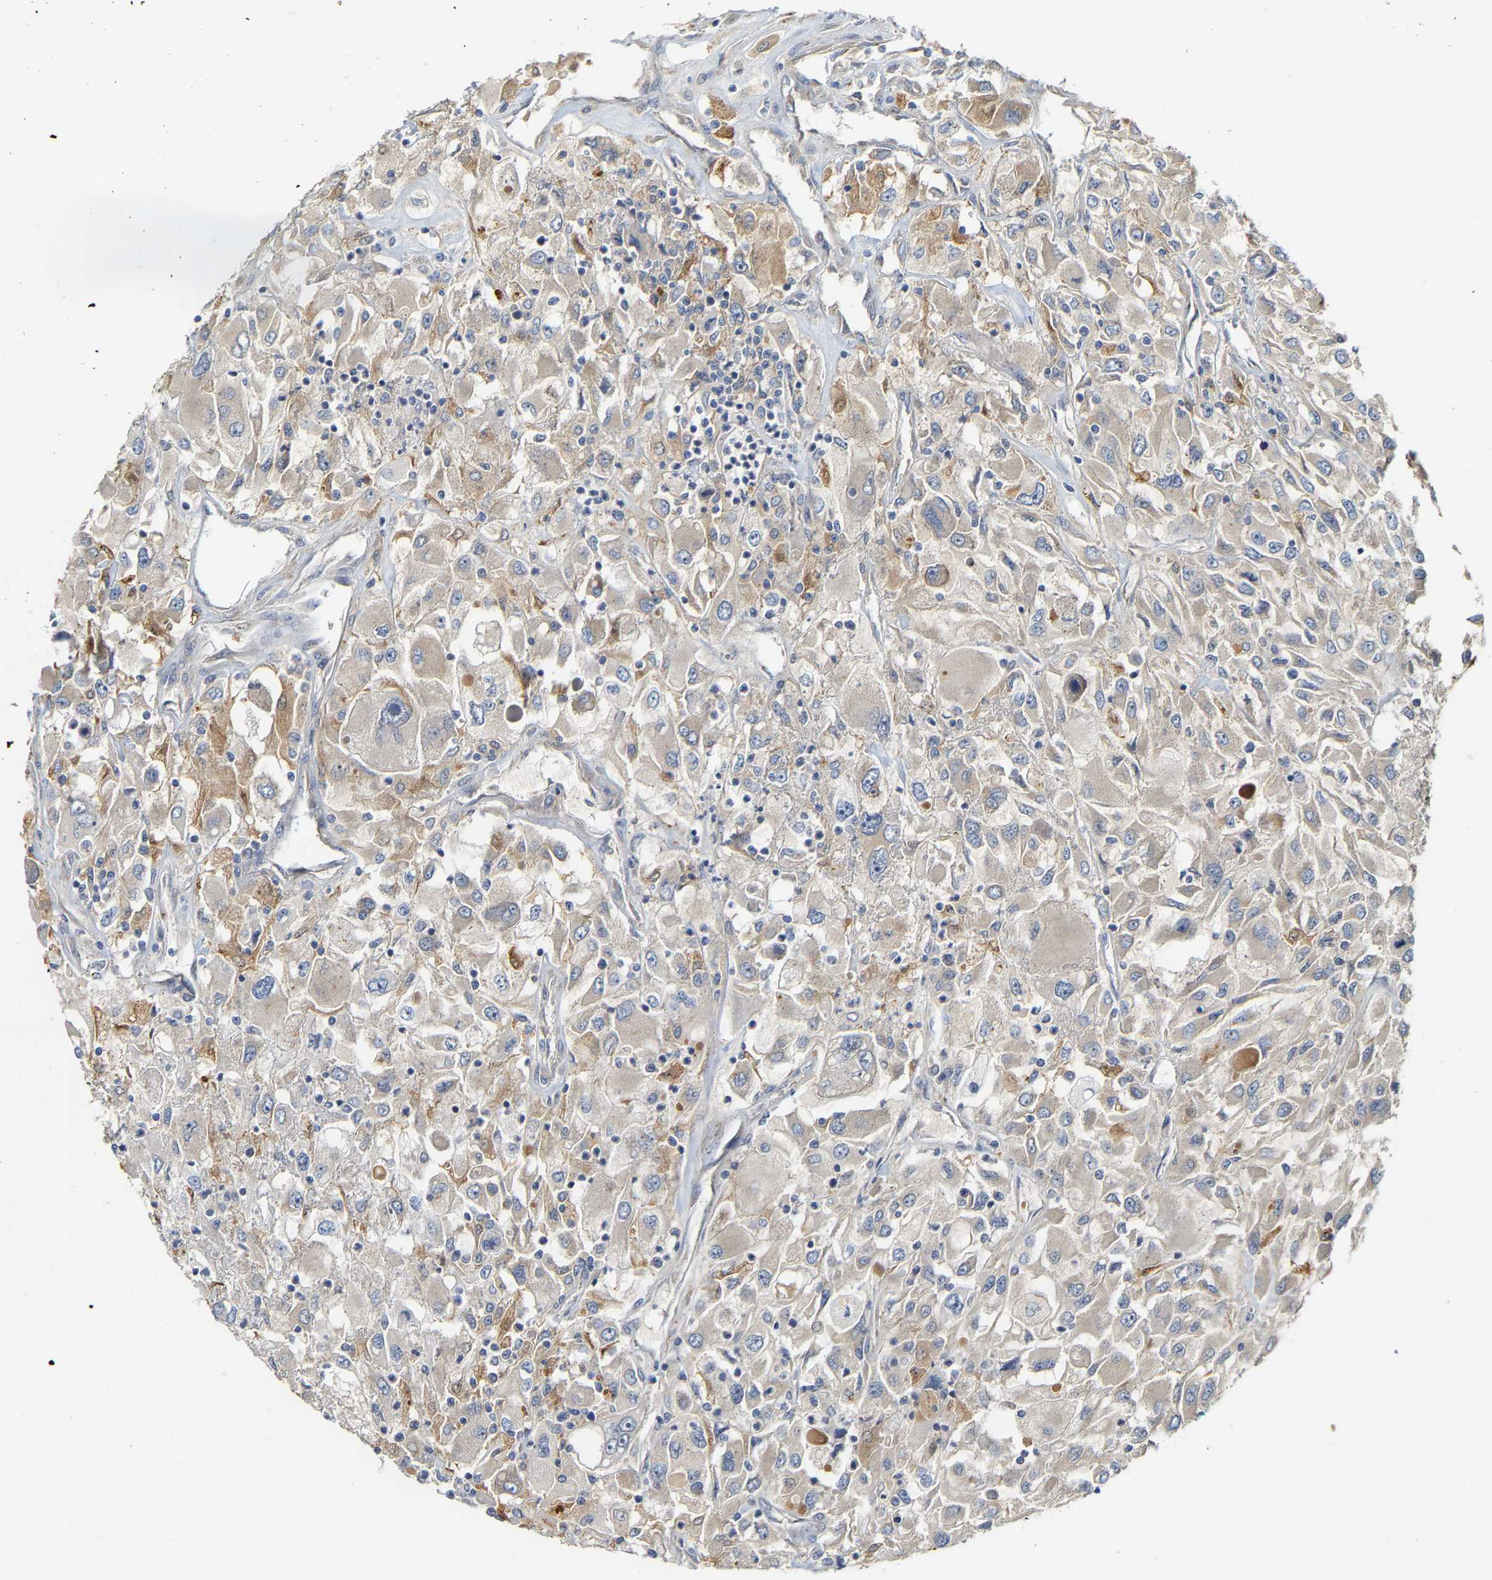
{"staining": {"intensity": "moderate", "quantity": "<25%", "location": "cytoplasmic/membranous"}, "tissue": "renal cancer", "cell_type": "Tumor cells", "image_type": "cancer", "snomed": [{"axis": "morphology", "description": "Adenocarcinoma, NOS"}, {"axis": "topography", "description": "Kidney"}], "caption": "Human renal cancer (adenocarcinoma) stained with a brown dye shows moderate cytoplasmic/membranous positive staining in about <25% of tumor cells.", "gene": "PCNT", "patient": {"sex": "female", "age": 52}}